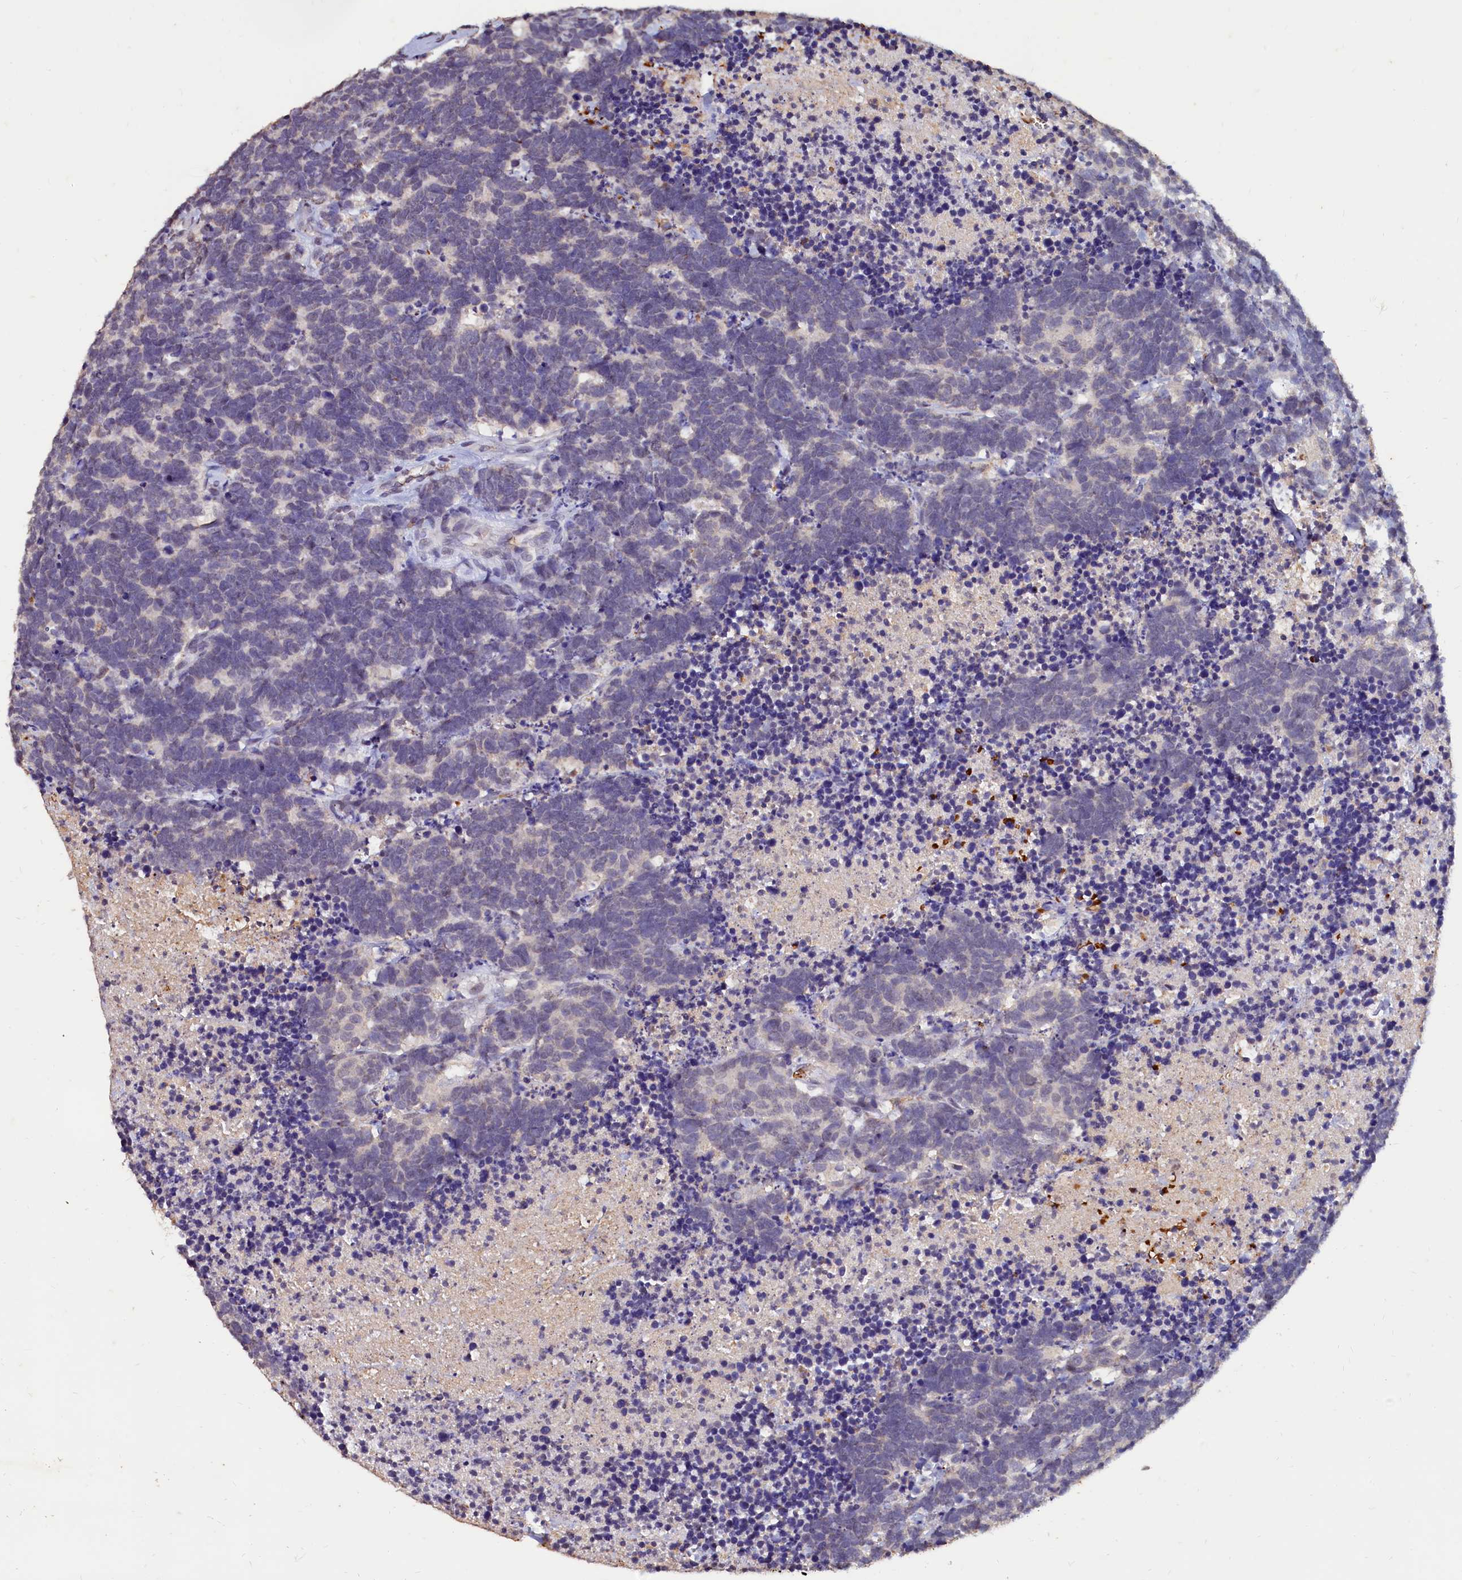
{"staining": {"intensity": "negative", "quantity": "none", "location": "none"}, "tissue": "carcinoid", "cell_type": "Tumor cells", "image_type": "cancer", "snomed": [{"axis": "morphology", "description": "Carcinoma, NOS"}, {"axis": "morphology", "description": "Carcinoid, malignant, NOS"}, {"axis": "topography", "description": "Urinary bladder"}], "caption": "The IHC histopathology image has no significant expression in tumor cells of carcinoid tissue.", "gene": "CSTPP1", "patient": {"sex": "male", "age": 57}}